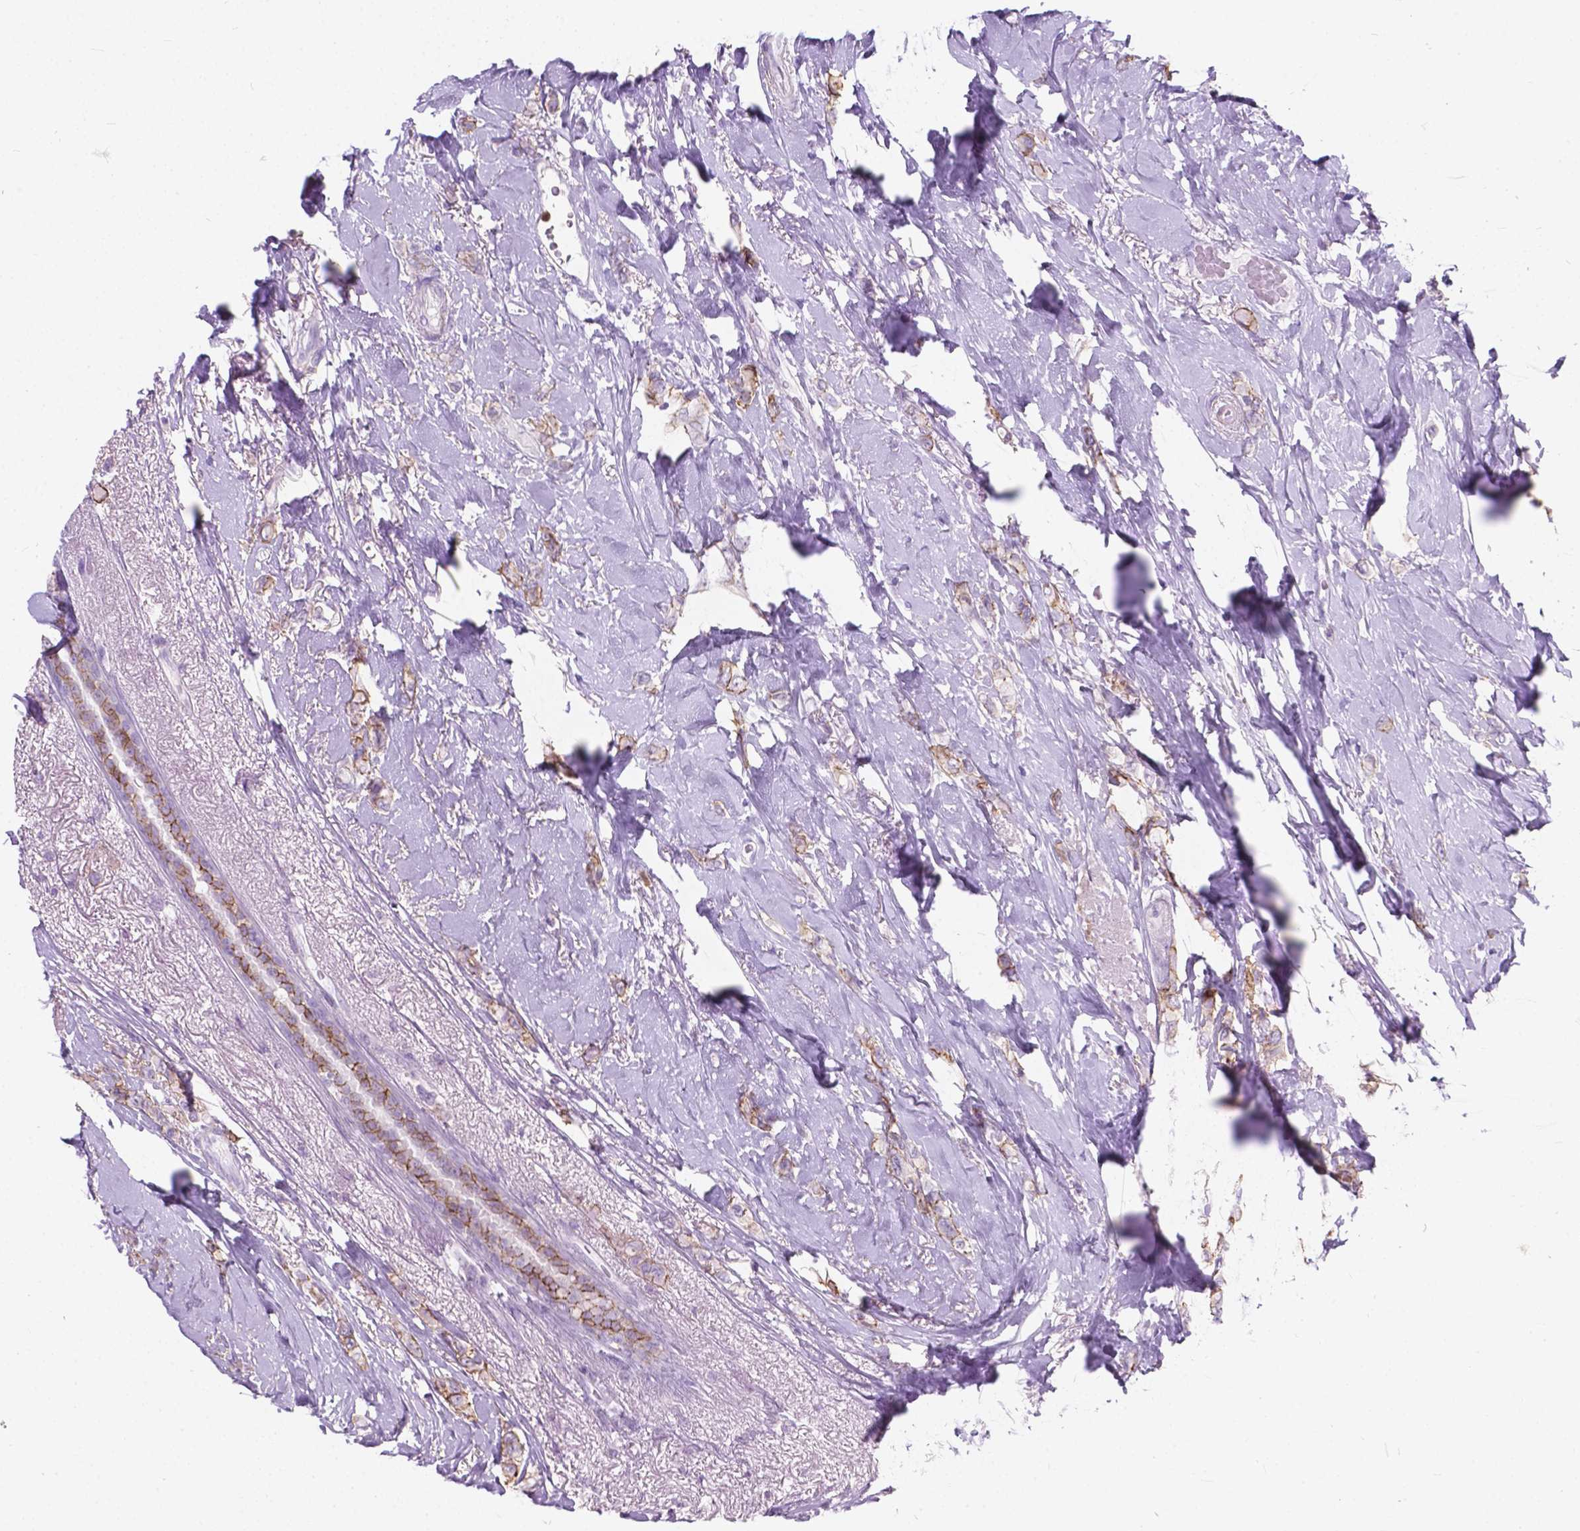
{"staining": {"intensity": "weak", "quantity": "25%-75%", "location": "cytoplasmic/membranous"}, "tissue": "breast cancer", "cell_type": "Tumor cells", "image_type": "cancer", "snomed": [{"axis": "morphology", "description": "Lobular carcinoma"}, {"axis": "topography", "description": "Breast"}], "caption": "Breast lobular carcinoma stained with a brown dye exhibits weak cytoplasmic/membranous positive expression in approximately 25%-75% of tumor cells.", "gene": "KIAA0040", "patient": {"sex": "female", "age": 66}}